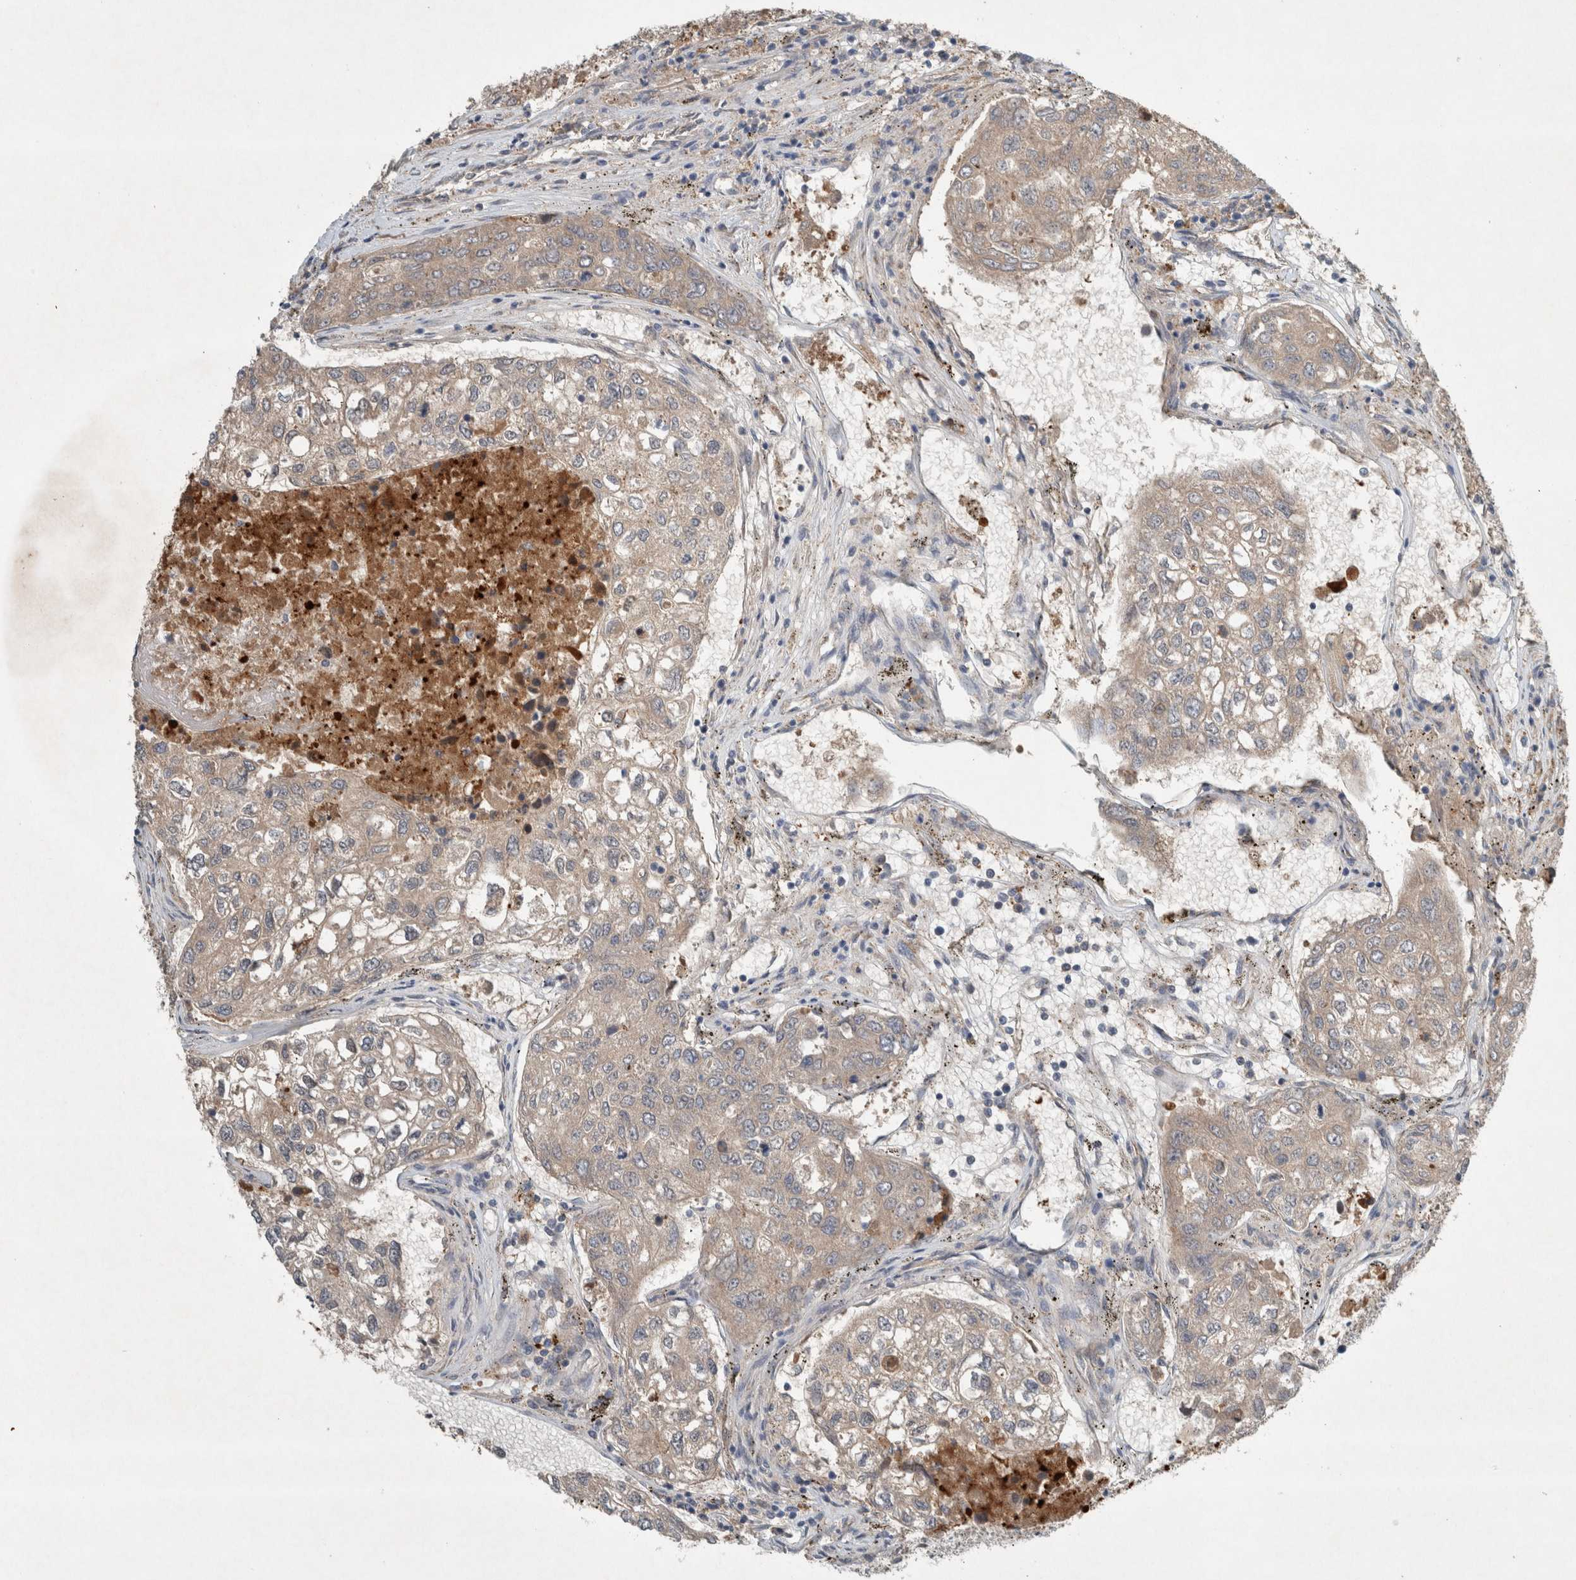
{"staining": {"intensity": "negative", "quantity": "none", "location": "none"}, "tissue": "urothelial cancer", "cell_type": "Tumor cells", "image_type": "cancer", "snomed": [{"axis": "morphology", "description": "Urothelial carcinoma, High grade"}, {"axis": "topography", "description": "Lymph node"}, {"axis": "topography", "description": "Urinary bladder"}], "caption": "IHC image of neoplastic tissue: urothelial carcinoma (high-grade) stained with DAB shows no significant protein staining in tumor cells. (DAB IHC, high magnification).", "gene": "RALGDS", "patient": {"sex": "male", "age": 51}}